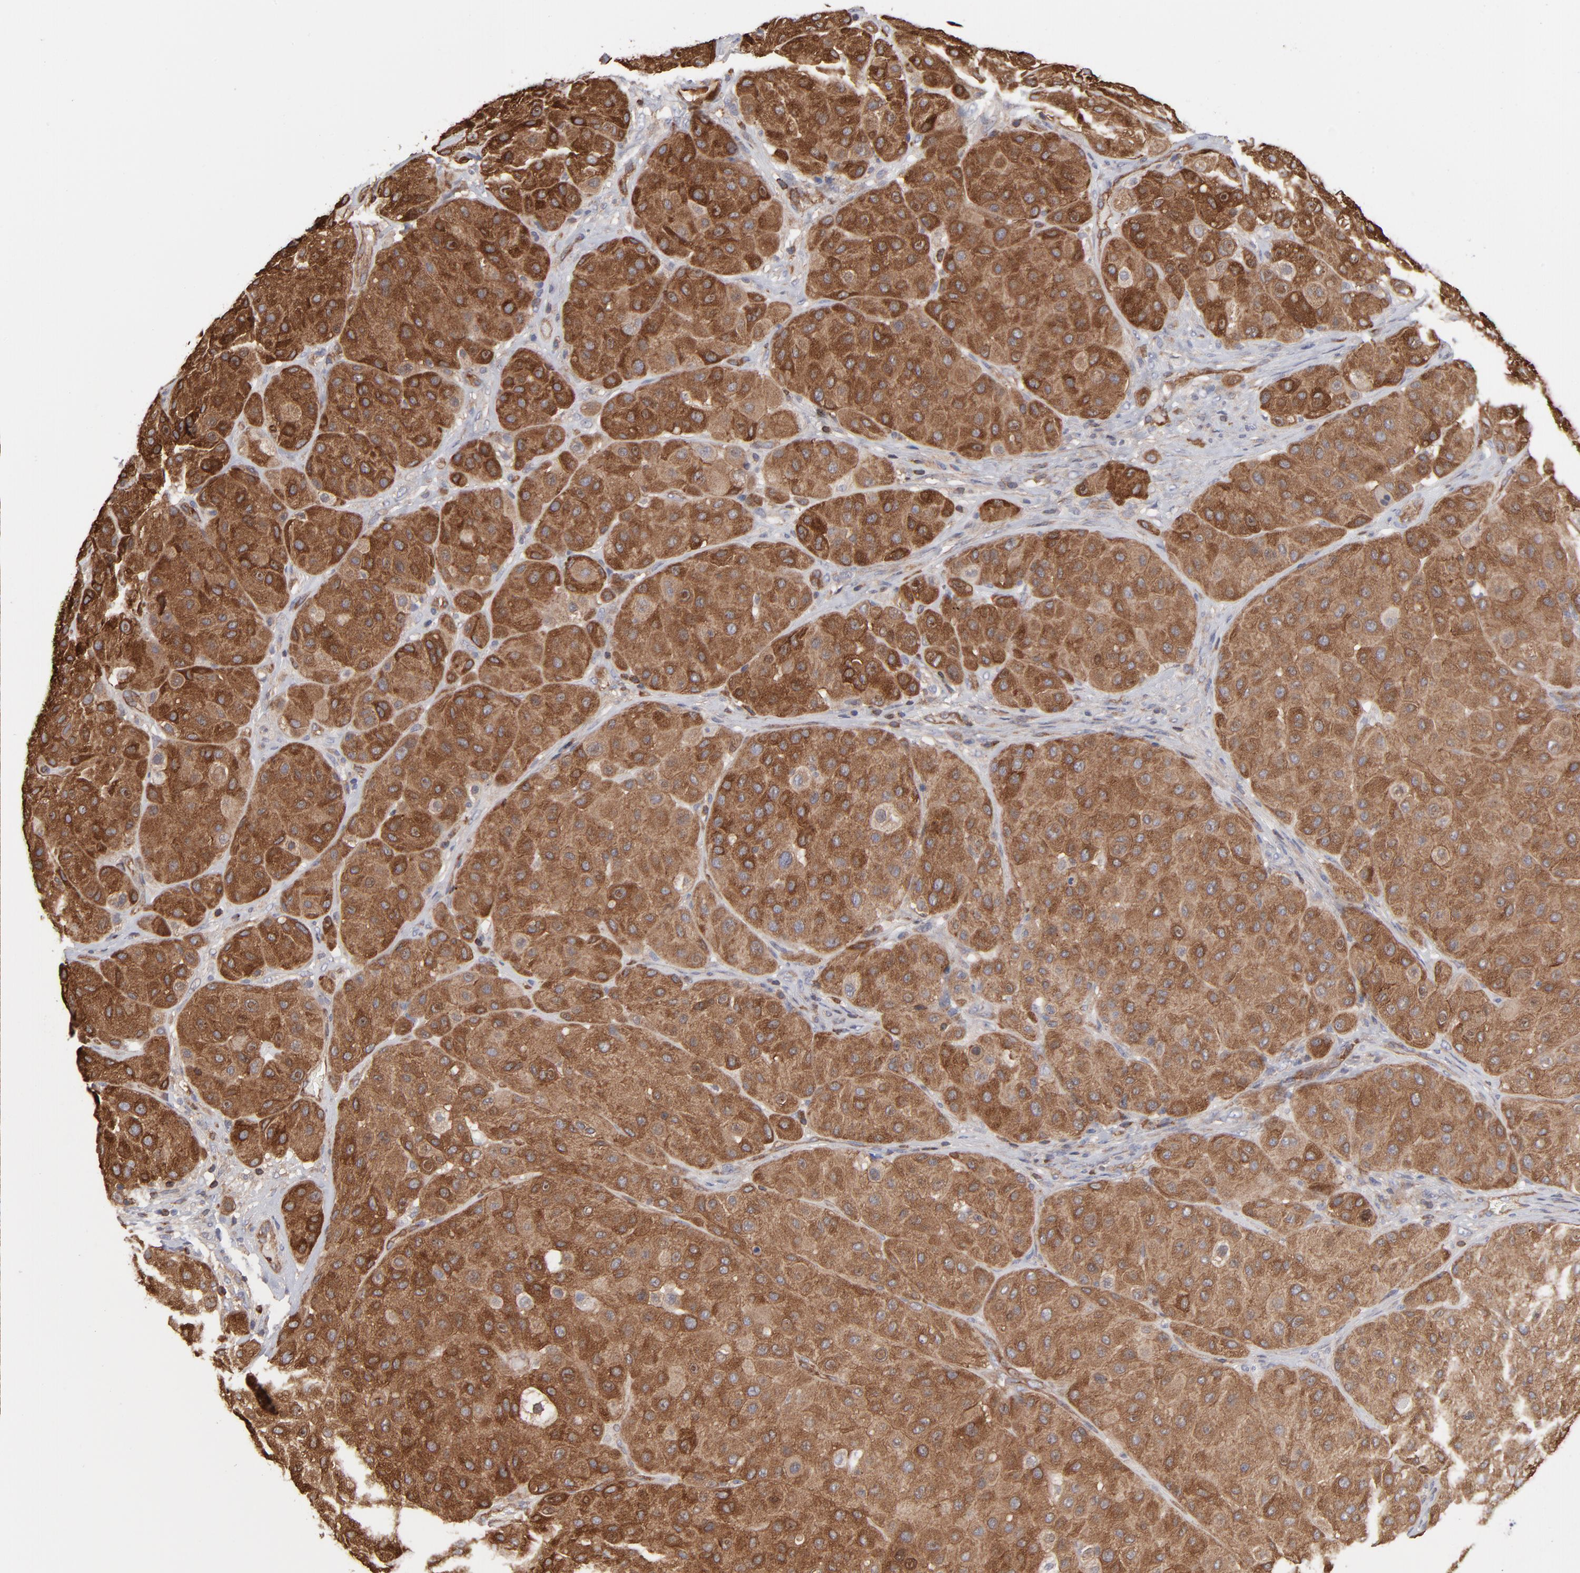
{"staining": {"intensity": "strong", "quantity": ">75%", "location": "cytoplasmic/membranous"}, "tissue": "melanoma", "cell_type": "Tumor cells", "image_type": "cancer", "snomed": [{"axis": "morphology", "description": "Normal tissue, NOS"}, {"axis": "morphology", "description": "Malignant melanoma, Metastatic site"}, {"axis": "topography", "description": "Skin"}], "caption": "Immunohistochemistry (IHC) staining of melanoma, which shows high levels of strong cytoplasmic/membranous staining in about >75% of tumor cells indicating strong cytoplasmic/membranous protein staining. The staining was performed using DAB (3,3'-diaminobenzidine) (brown) for protein detection and nuclei were counterstained in hematoxylin (blue).", "gene": "PXN", "patient": {"sex": "male", "age": 41}}